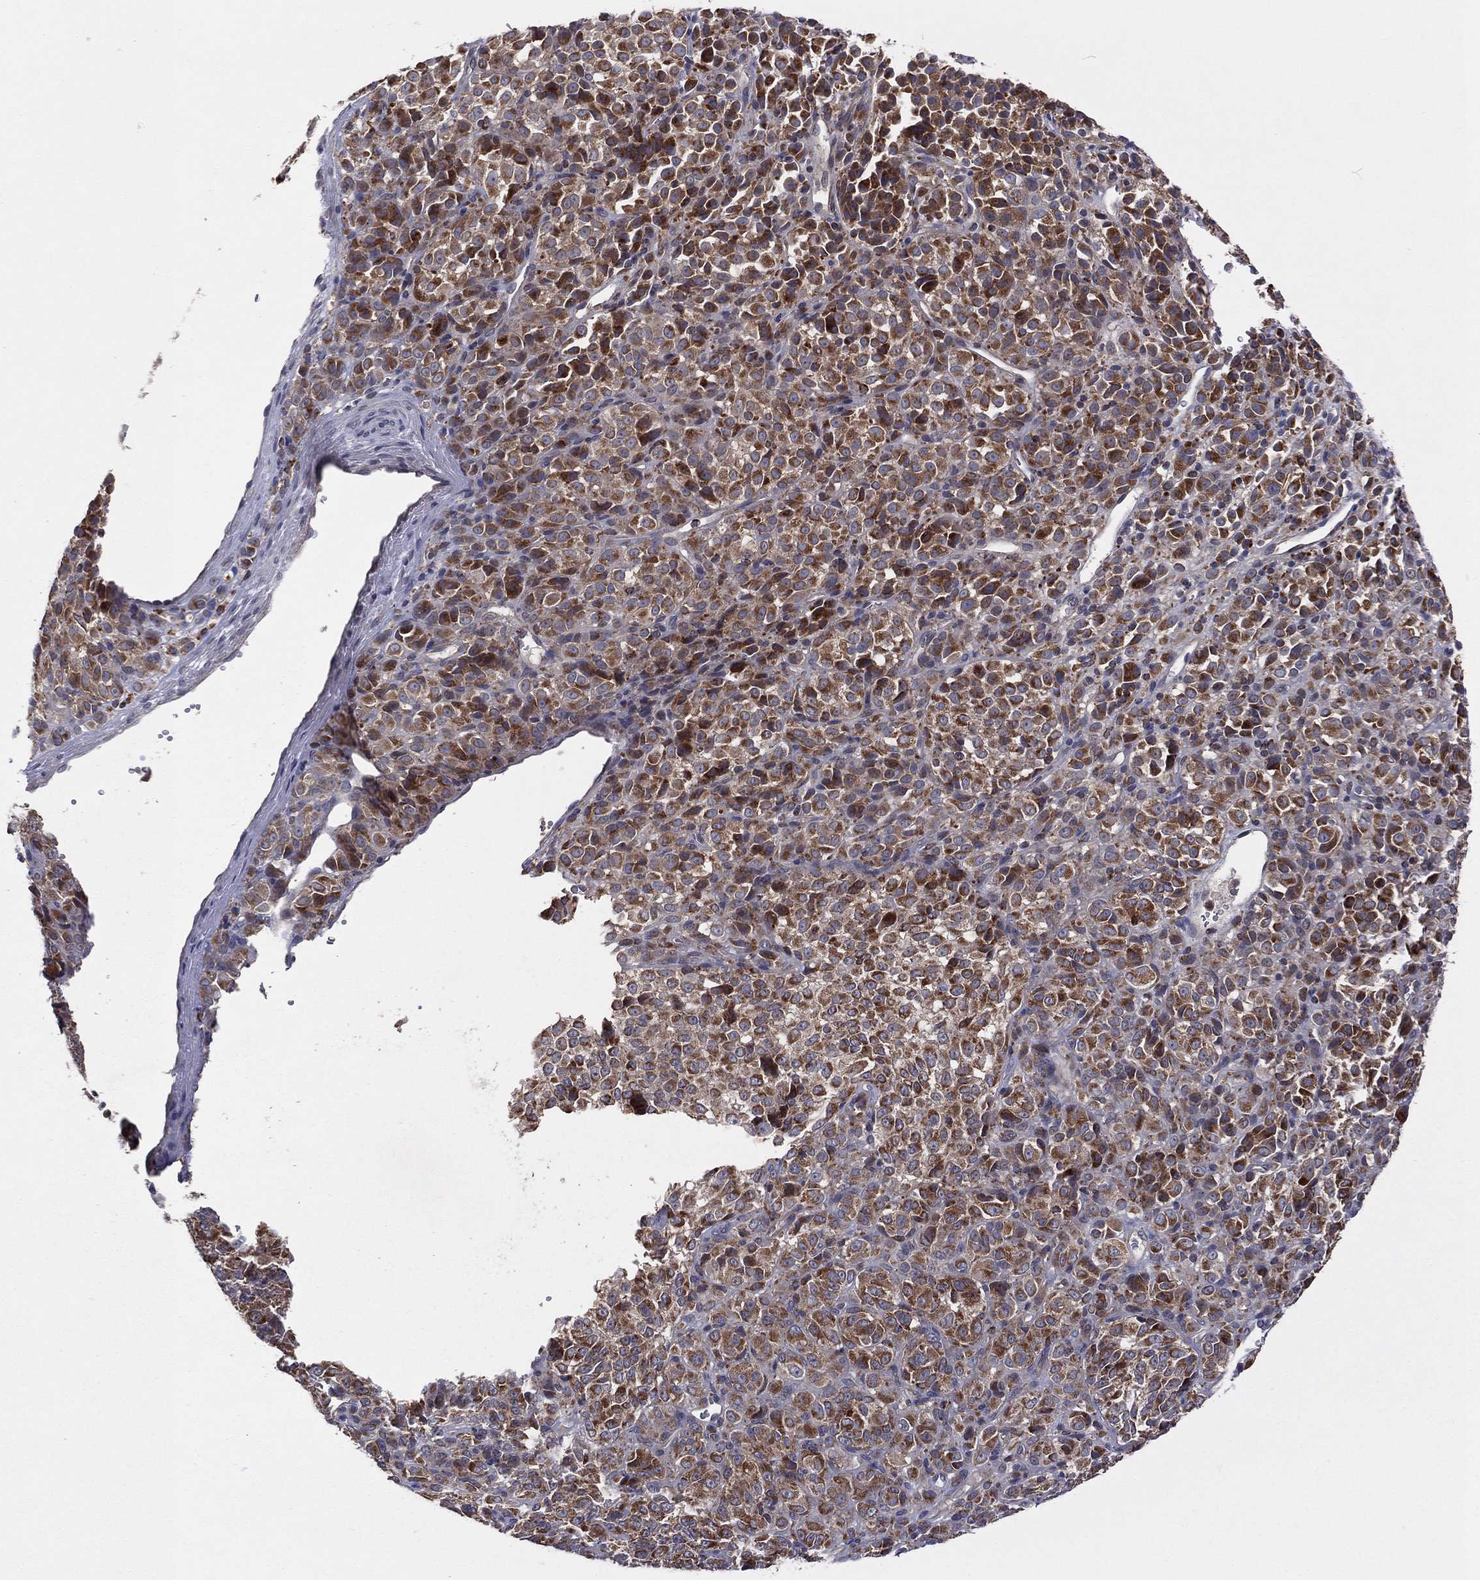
{"staining": {"intensity": "strong", "quantity": "25%-75%", "location": "cytoplasmic/membranous"}, "tissue": "melanoma", "cell_type": "Tumor cells", "image_type": "cancer", "snomed": [{"axis": "morphology", "description": "Malignant melanoma, Metastatic site"}, {"axis": "topography", "description": "Brain"}], "caption": "A brown stain labels strong cytoplasmic/membranous expression of a protein in melanoma tumor cells.", "gene": "STARD3", "patient": {"sex": "female", "age": 56}}